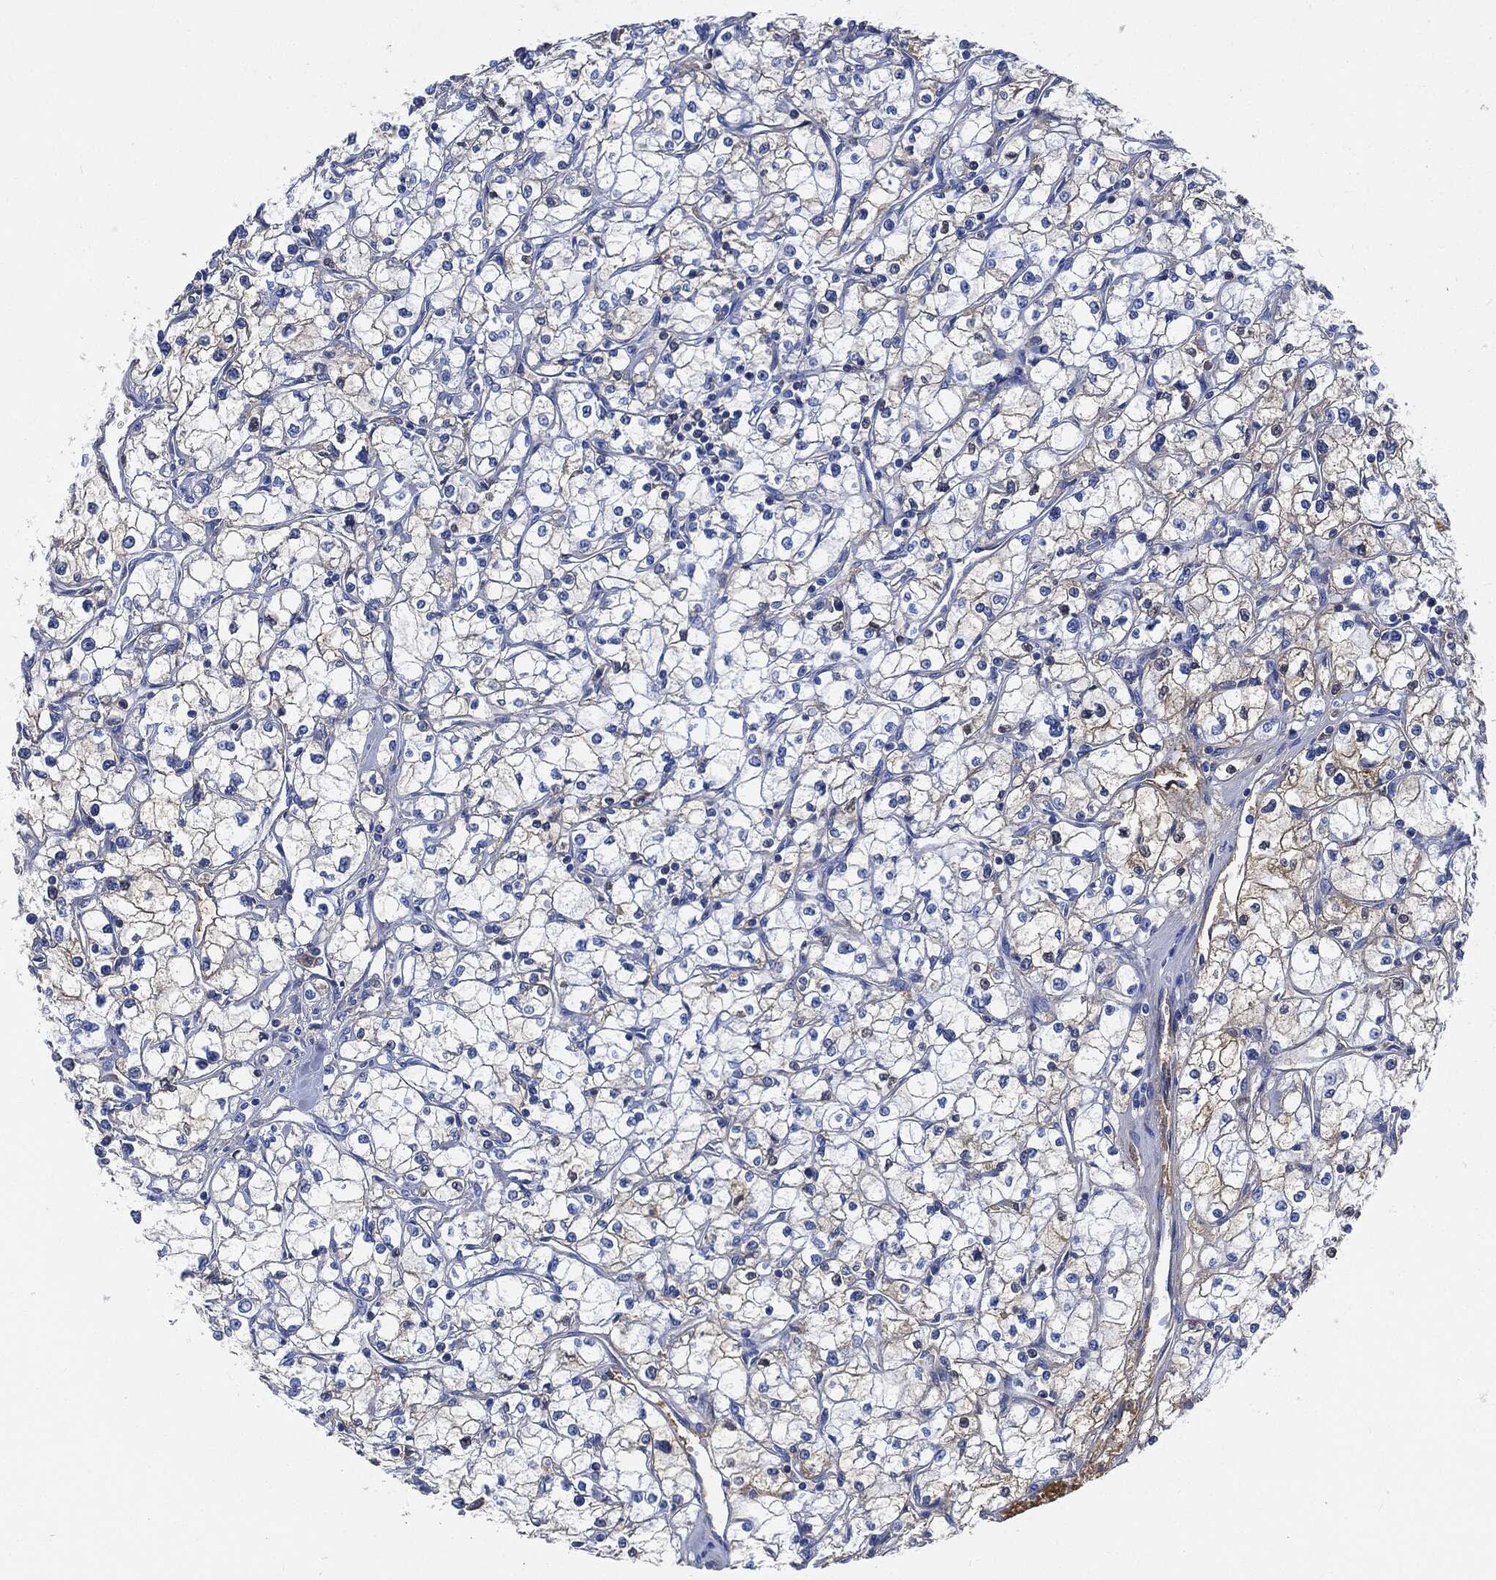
{"staining": {"intensity": "negative", "quantity": "none", "location": "none"}, "tissue": "renal cancer", "cell_type": "Tumor cells", "image_type": "cancer", "snomed": [{"axis": "morphology", "description": "Adenocarcinoma, NOS"}, {"axis": "topography", "description": "Kidney"}], "caption": "Immunohistochemical staining of renal adenocarcinoma displays no significant positivity in tumor cells.", "gene": "IGLV6-57", "patient": {"sex": "male", "age": 67}}